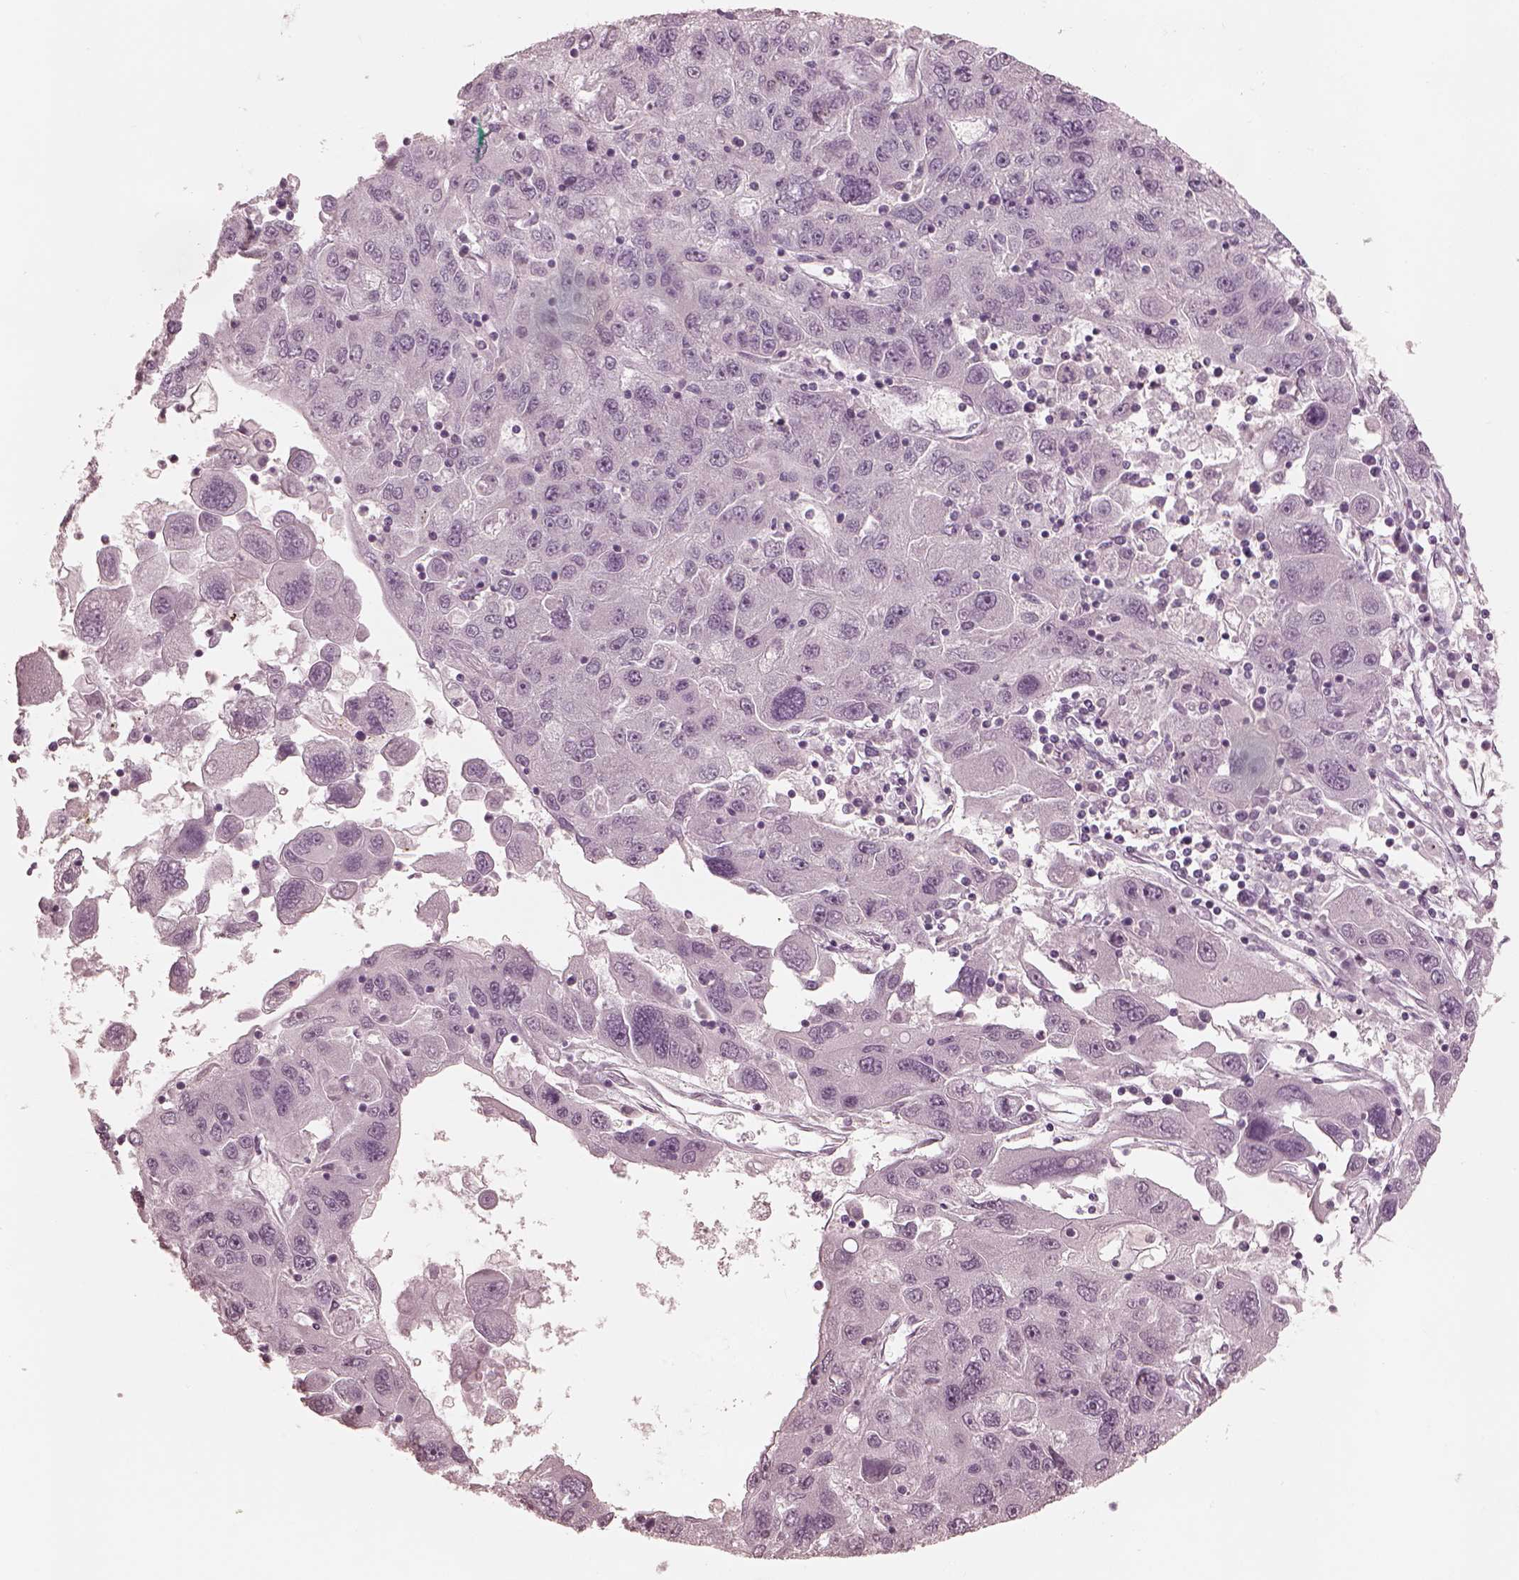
{"staining": {"intensity": "negative", "quantity": "none", "location": "none"}, "tissue": "stomach cancer", "cell_type": "Tumor cells", "image_type": "cancer", "snomed": [{"axis": "morphology", "description": "Adenocarcinoma, NOS"}, {"axis": "topography", "description": "Stomach"}], "caption": "This is an immunohistochemistry (IHC) histopathology image of human stomach adenocarcinoma. There is no staining in tumor cells.", "gene": "PRKACG", "patient": {"sex": "male", "age": 56}}